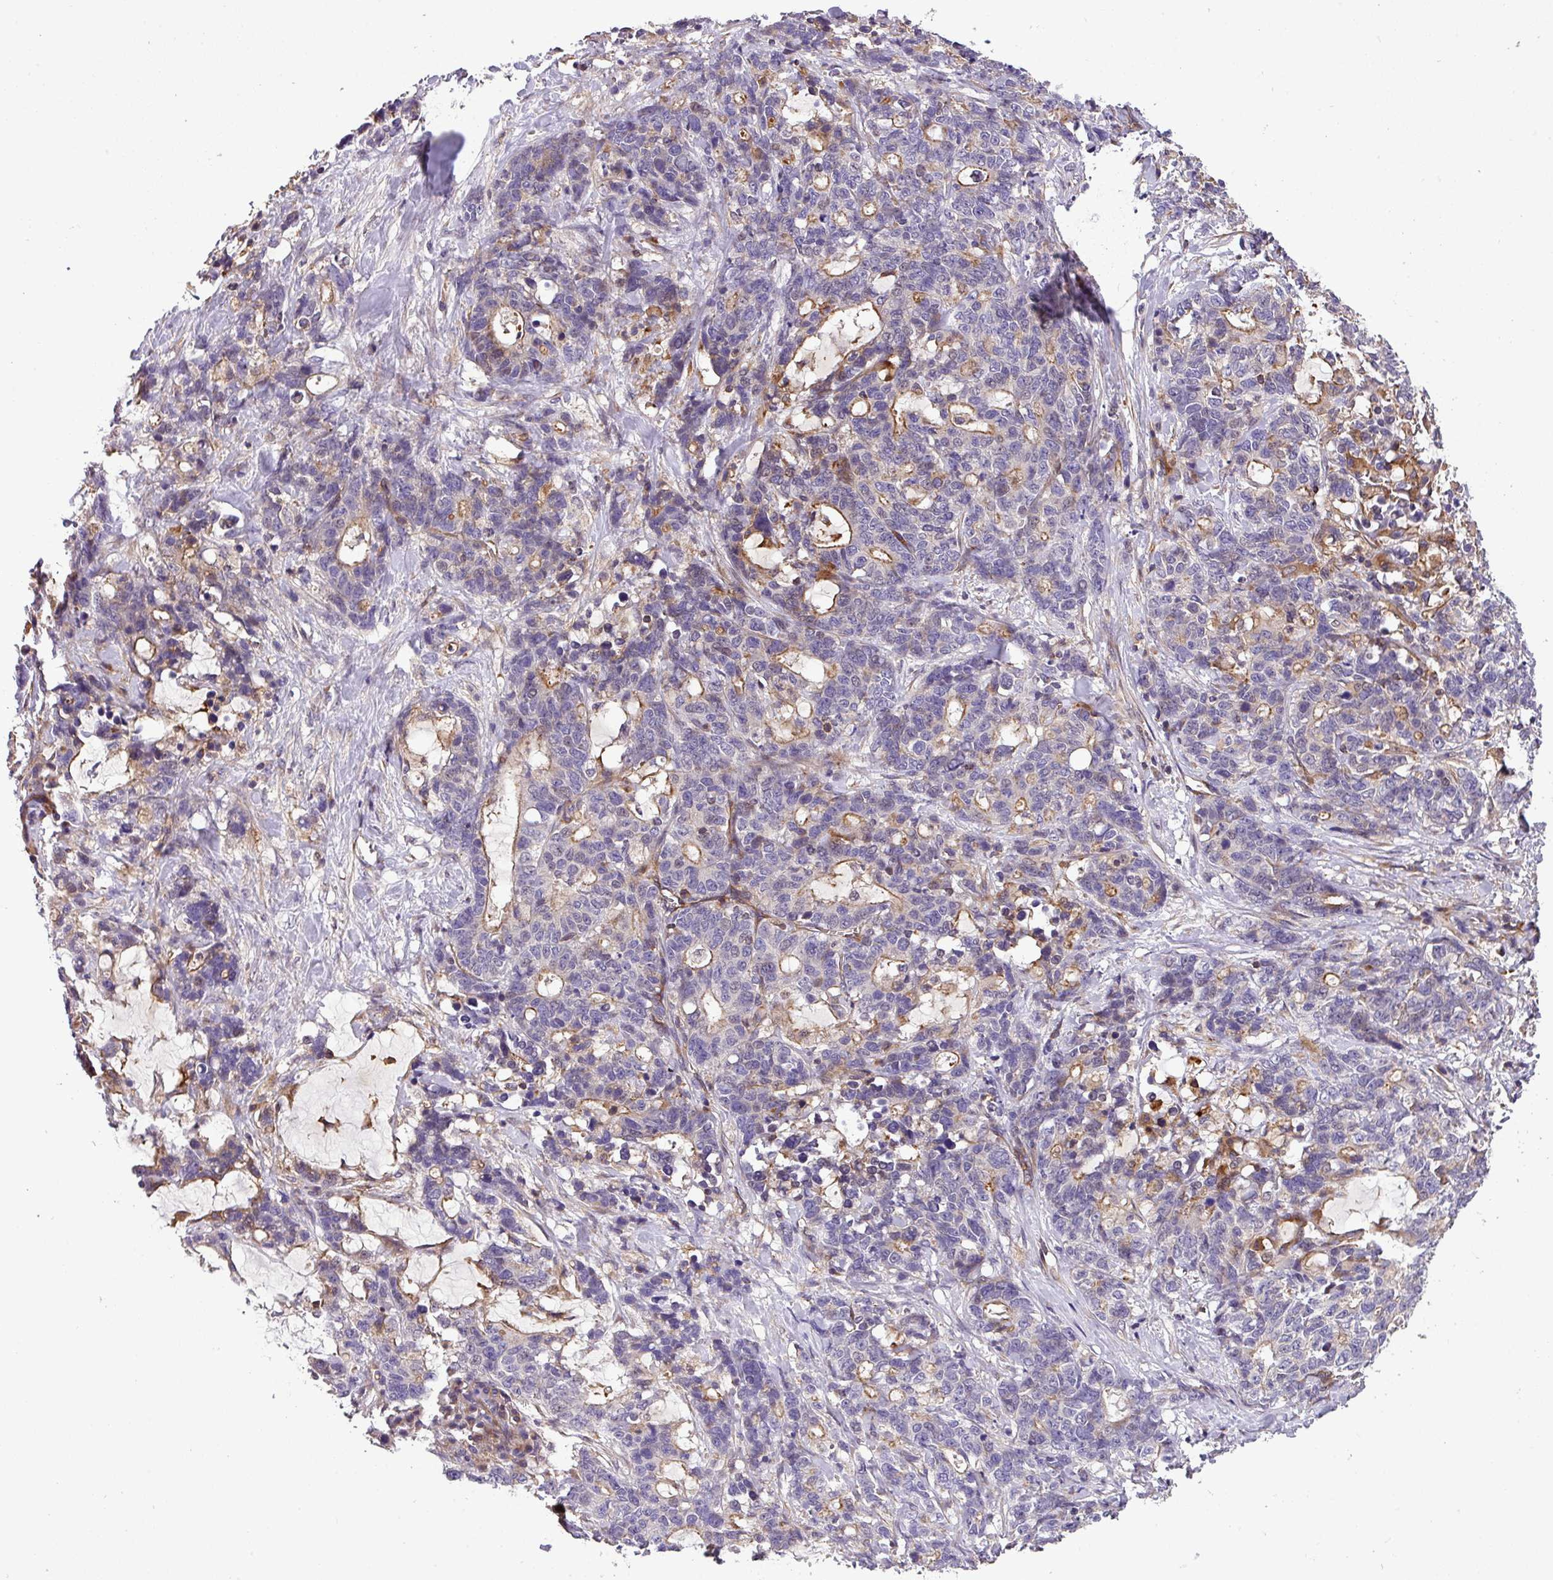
{"staining": {"intensity": "moderate", "quantity": "<25%", "location": "cytoplasmic/membranous"}, "tissue": "stomach cancer", "cell_type": "Tumor cells", "image_type": "cancer", "snomed": [{"axis": "morphology", "description": "Normal tissue, NOS"}, {"axis": "morphology", "description": "Adenocarcinoma, NOS"}, {"axis": "topography", "description": "Stomach"}], "caption": "Tumor cells exhibit moderate cytoplasmic/membranous expression in about <25% of cells in adenocarcinoma (stomach). Immunohistochemistry stains the protein of interest in brown and the nuclei are stained blue.", "gene": "CASS4", "patient": {"sex": "female", "age": 64}}